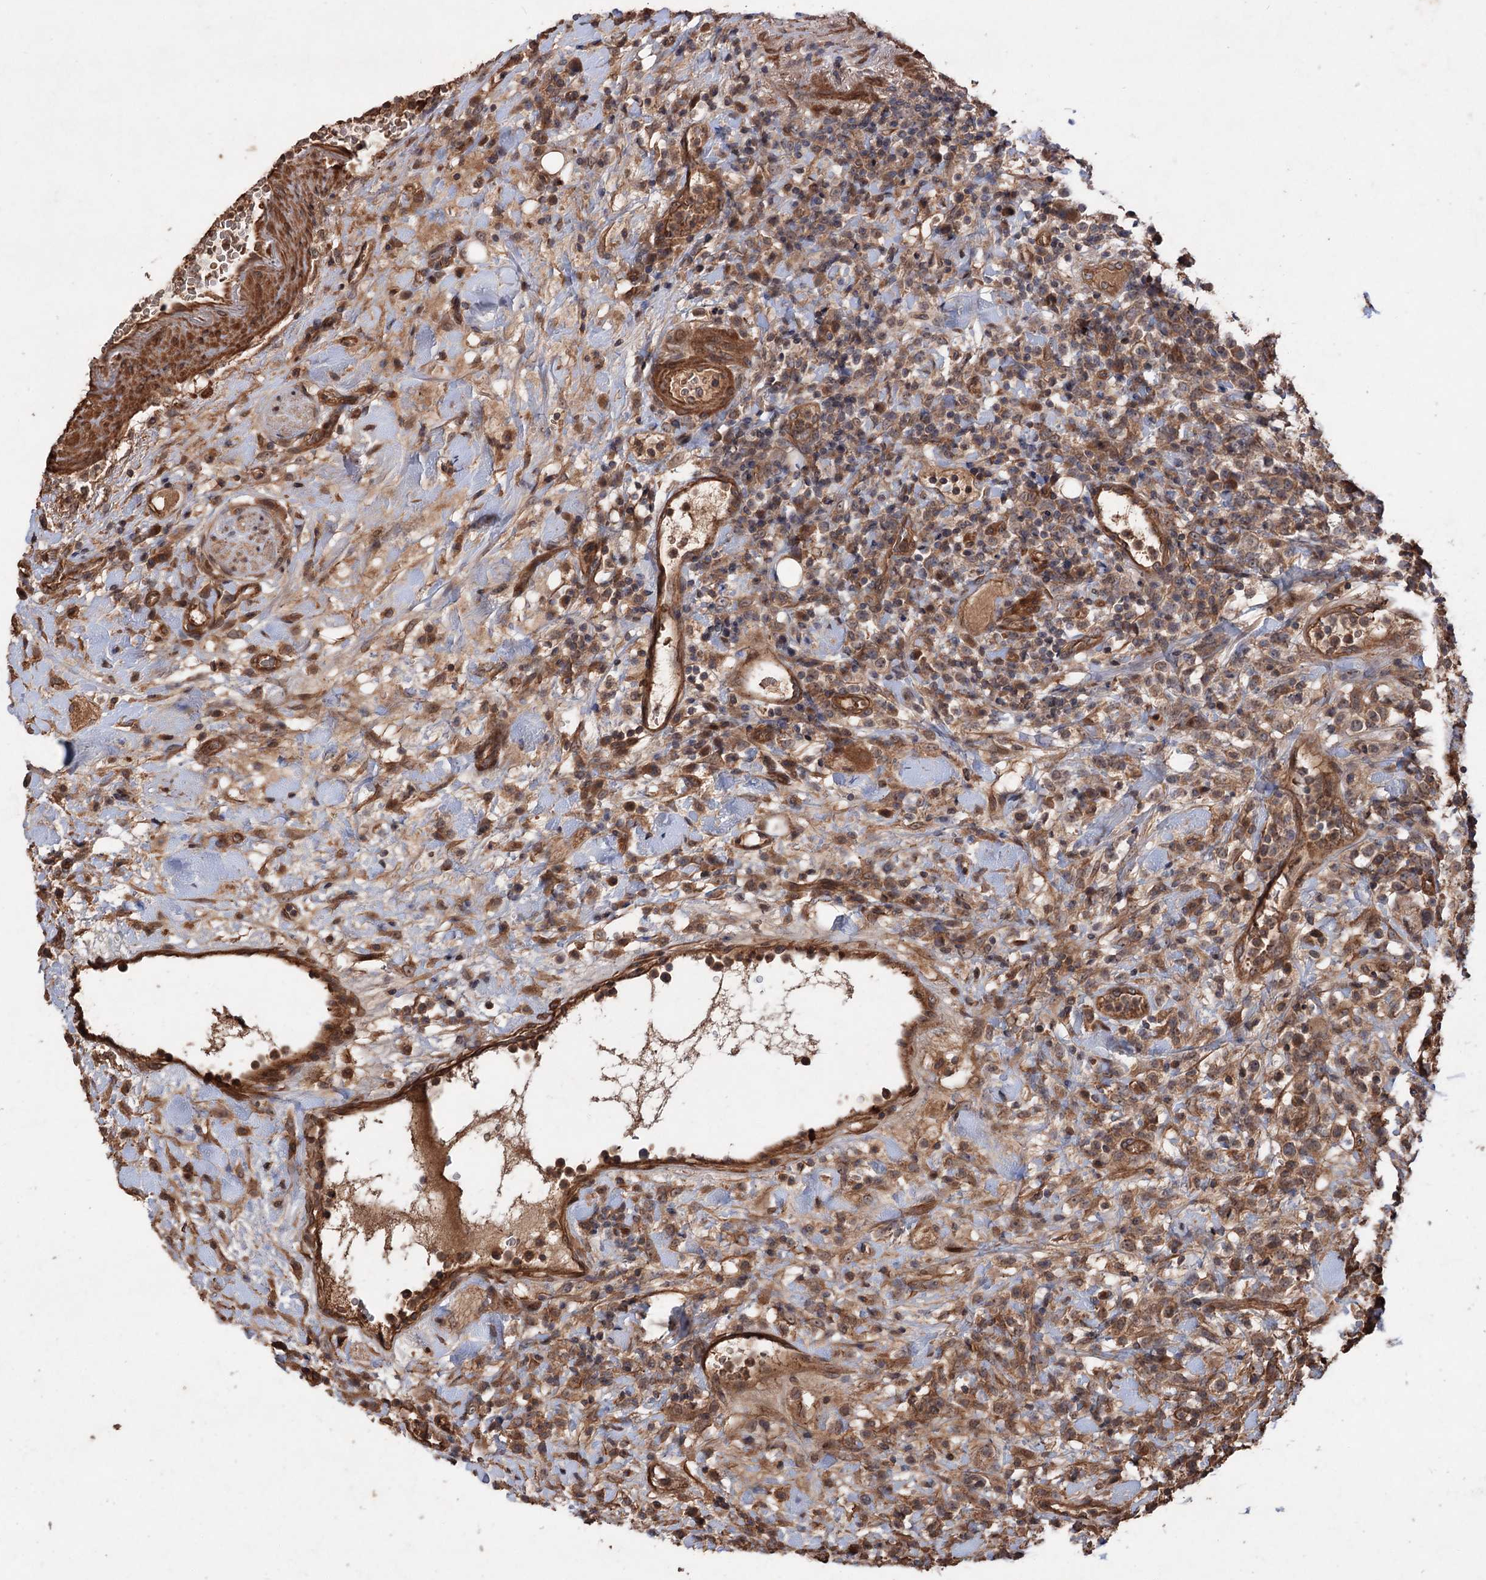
{"staining": {"intensity": "moderate", "quantity": ">75%", "location": "cytoplasmic/membranous"}, "tissue": "lymphoma", "cell_type": "Tumor cells", "image_type": "cancer", "snomed": [{"axis": "morphology", "description": "Malignant lymphoma, non-Hodgkin's type, High grade"}, {"axis": "topography", "description": "Colon"}], "caption": "DAB immunohistochemical staining of human malignant lymphoma, non-Hodgkin's type (high-grade) demonstrates moderate cytoplasmic/membranous protein expression in about >75% of tumor cells.", "gene": "ADK", "patient": {"sex": "female", "age": 53}}